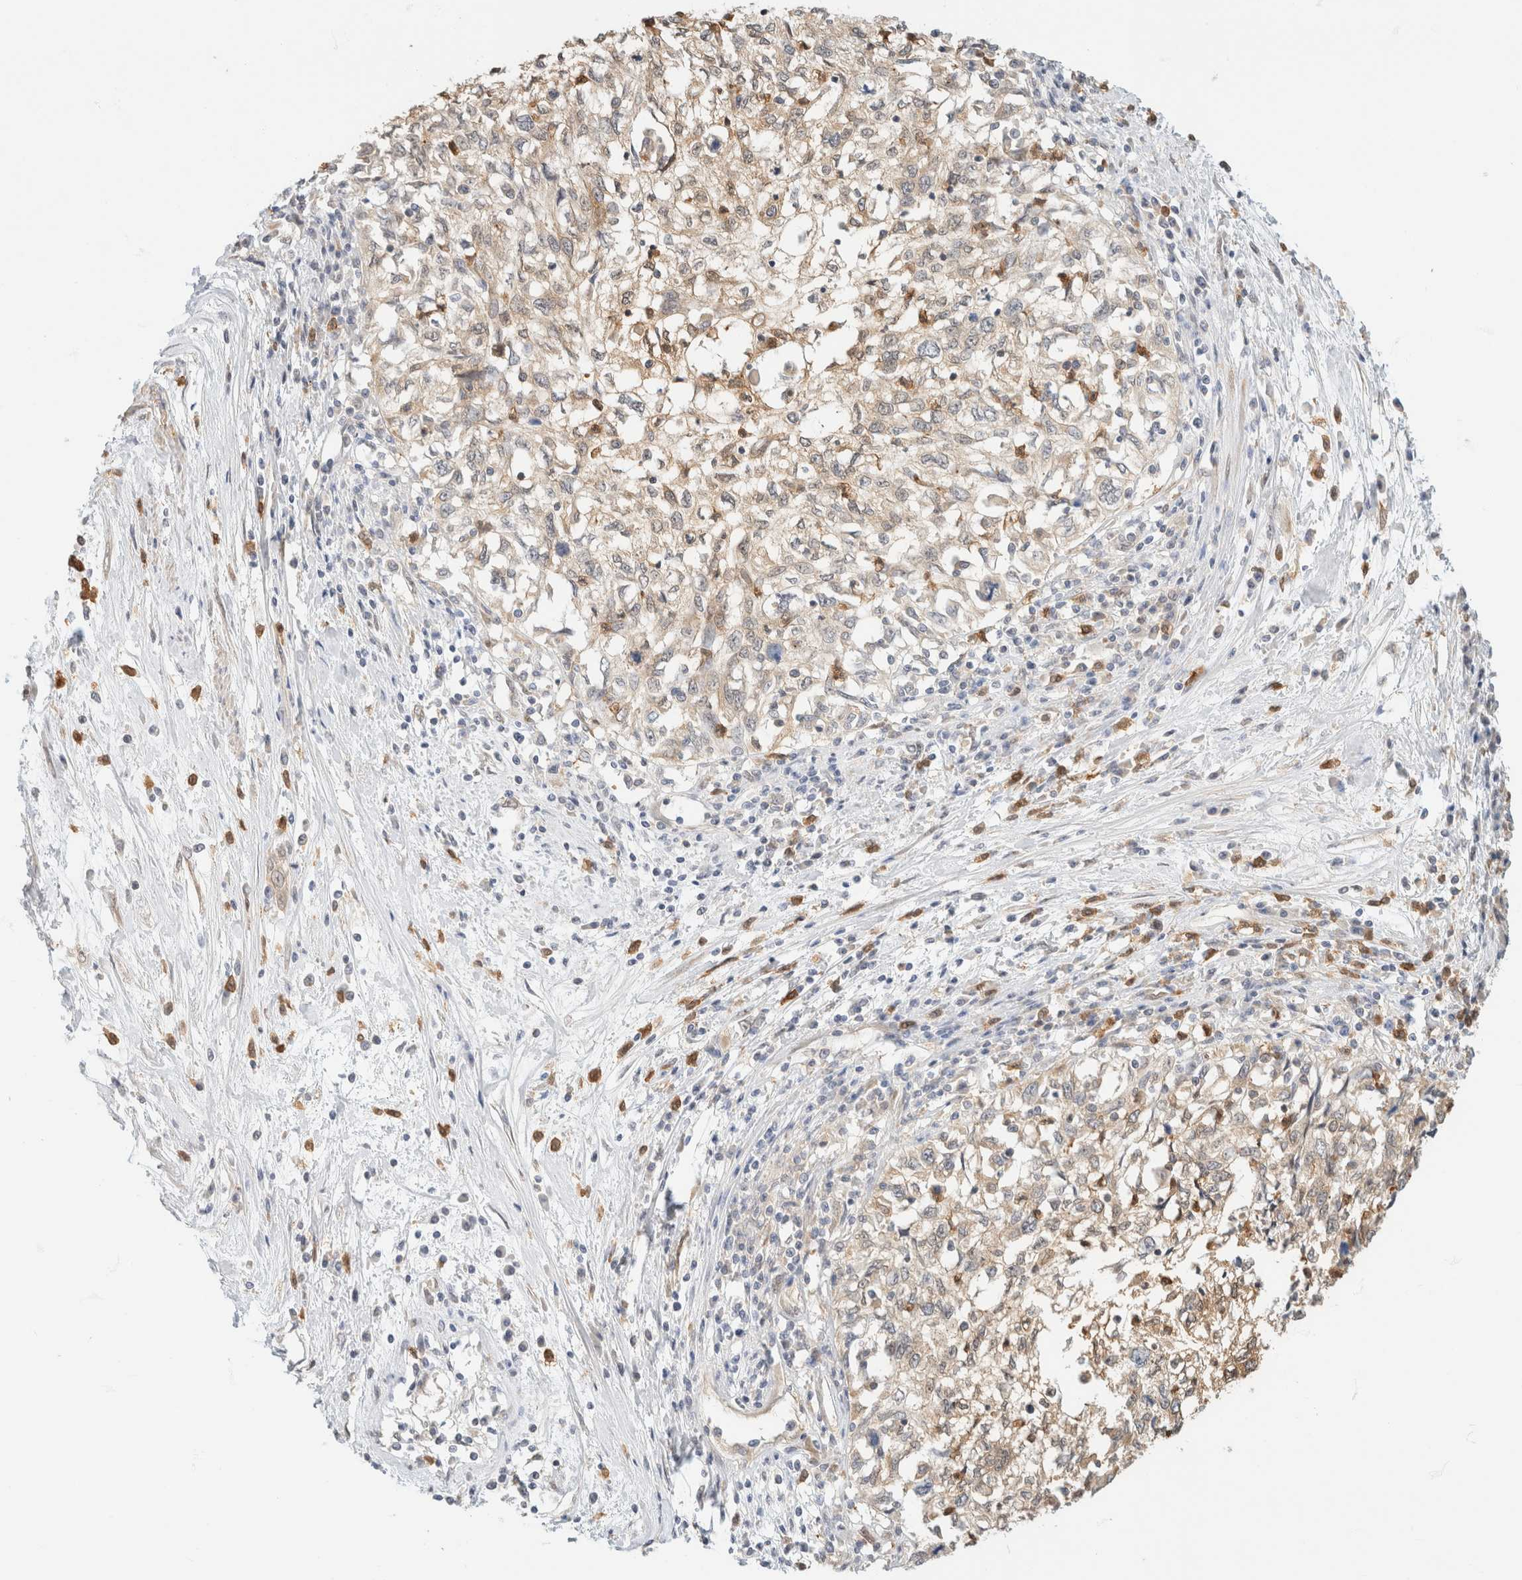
{"staining": {"intensity": "weak", "quantity": "25%-75%", "location": "cytoplasmic/membranous"}, "tissue": "cervical cancer", "cell_type": "Tumor cells", "image_type": "cancer", "snomed": [{"axis": "morphology", "description": "Squamous cell carcinoma, NOS"}, {"axis": "topography", "description": "Cervix"}], "caption": "Protein expression analysis of squamous cell carcinoma (cervical) displays weak cytoplasmic/membranous expression in about 25%-75% of tumor cells.", "gene": "GPI", "patient": {"sex": "female", "age": 57}}